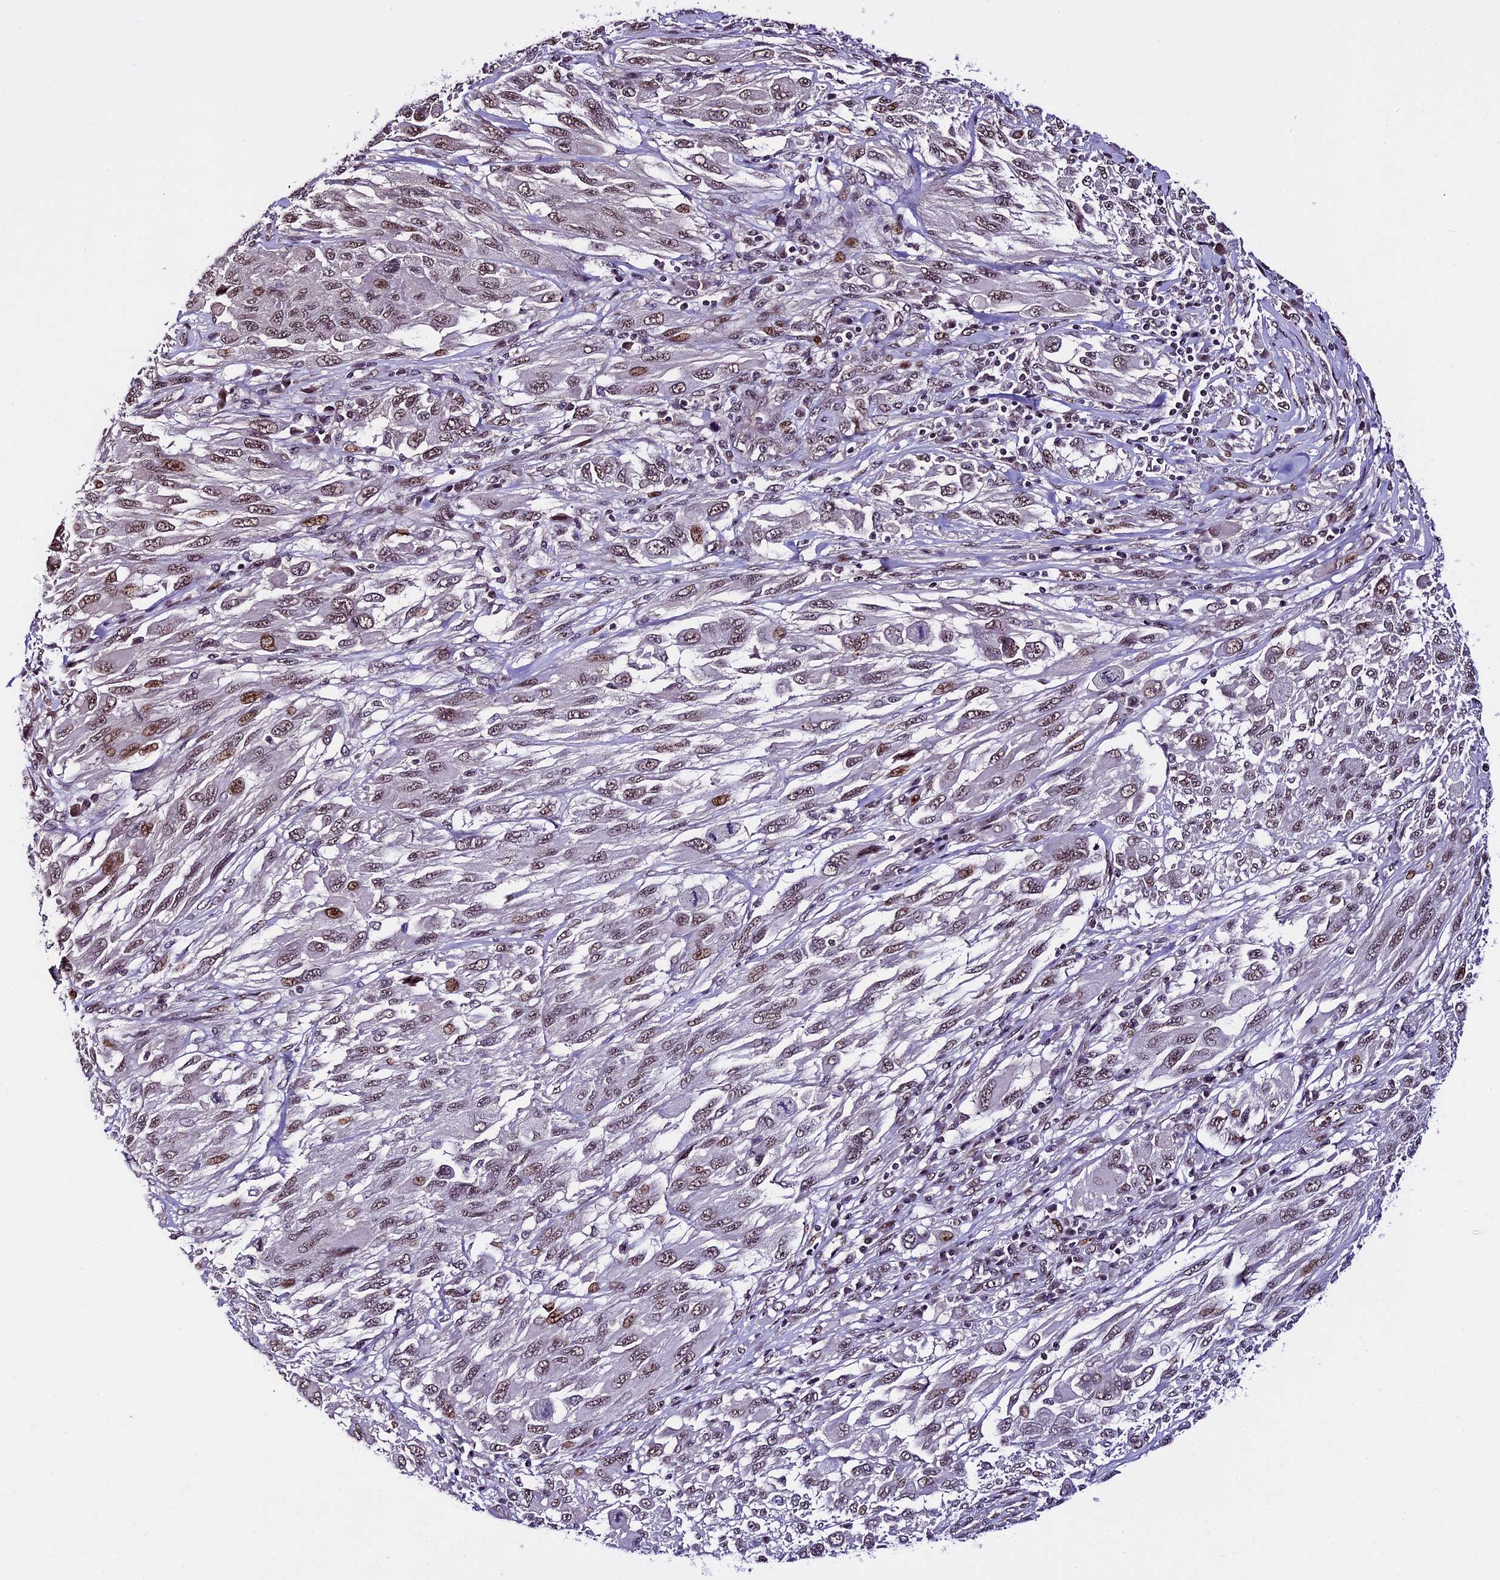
{"staining": {"intensity": "weak", "quantity": ">75%", "location": "nuclear"}, "tissue": "melanoma", "cell_type": "Tumor cells", "image_type": "cancer", "snomed": [{"axis": "morphology", "description": "Malignant melanoma, NOS"}, {"axis": "topography", "description": "Skin"}], "caption": "Malignant melanoma stained for a protein displays weak nuclear positivity in tumor cells.", "gene": "TCP11L2", "patient": {"sex": "female", "age": 91}}